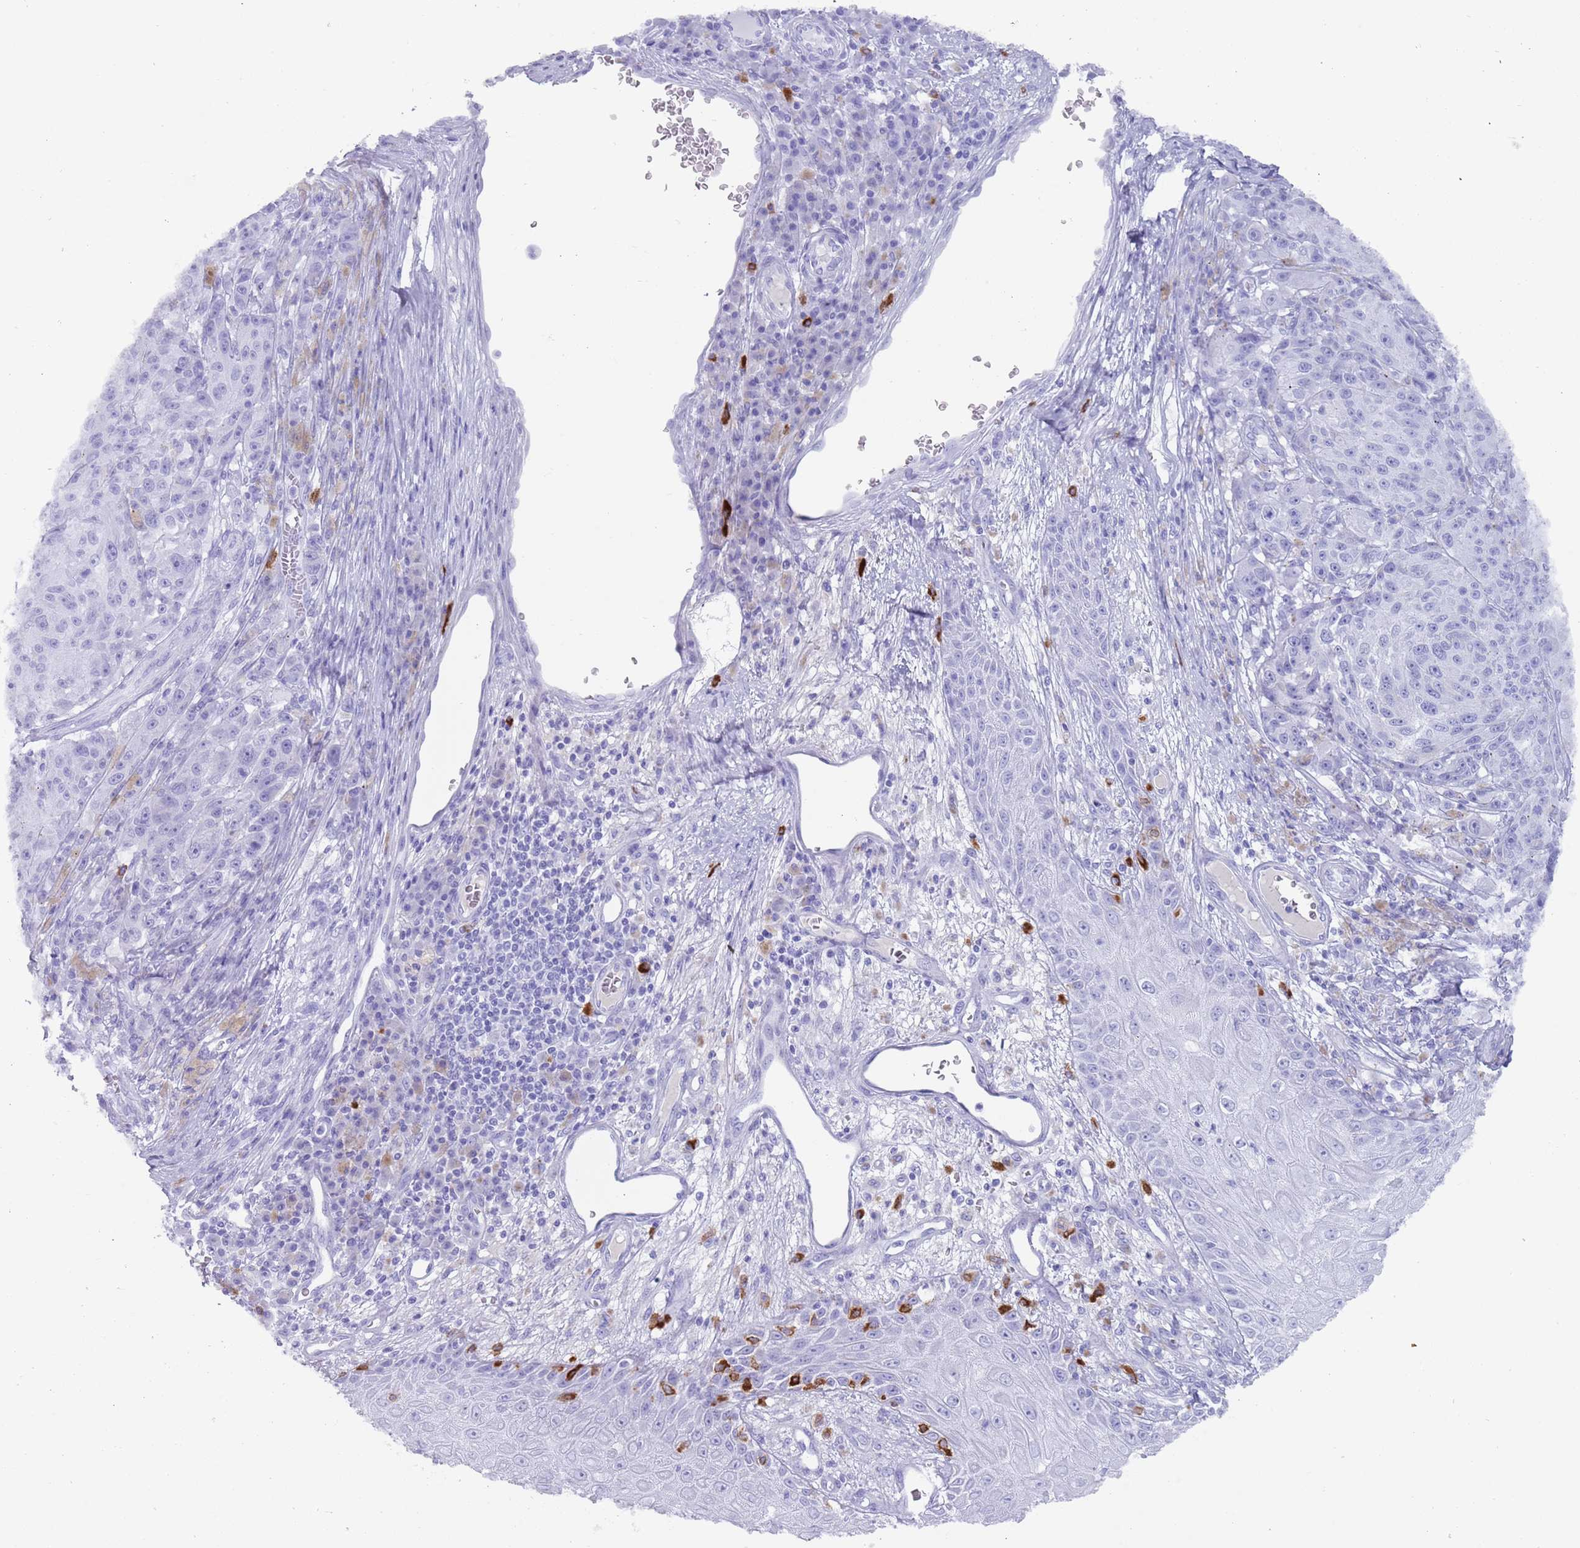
{"staining": {"intensity": "negative", "quantity": "none", "location": "none"}, "tissue": "melanoma", "cell_type": "Tumor cells", "image_type": "cancer", "snomed": [{"axis": "morphology", "description": "Malignant melanoma, NOS"}, {"axis": "topography", "description": "Skin"}], "caption": "A high-resolution photomicrograph shows immunohistochemistry staining of malignant melanoma, which shows no significant staining in tumor cells. Brightfield microscopy of immunohistochemistry (IHC) stained with DAB (brown) and hematoxylin (blue), captured at high magnification.", "gene": "MYADML2", "patient": {"sex": "male", "age": 53}}